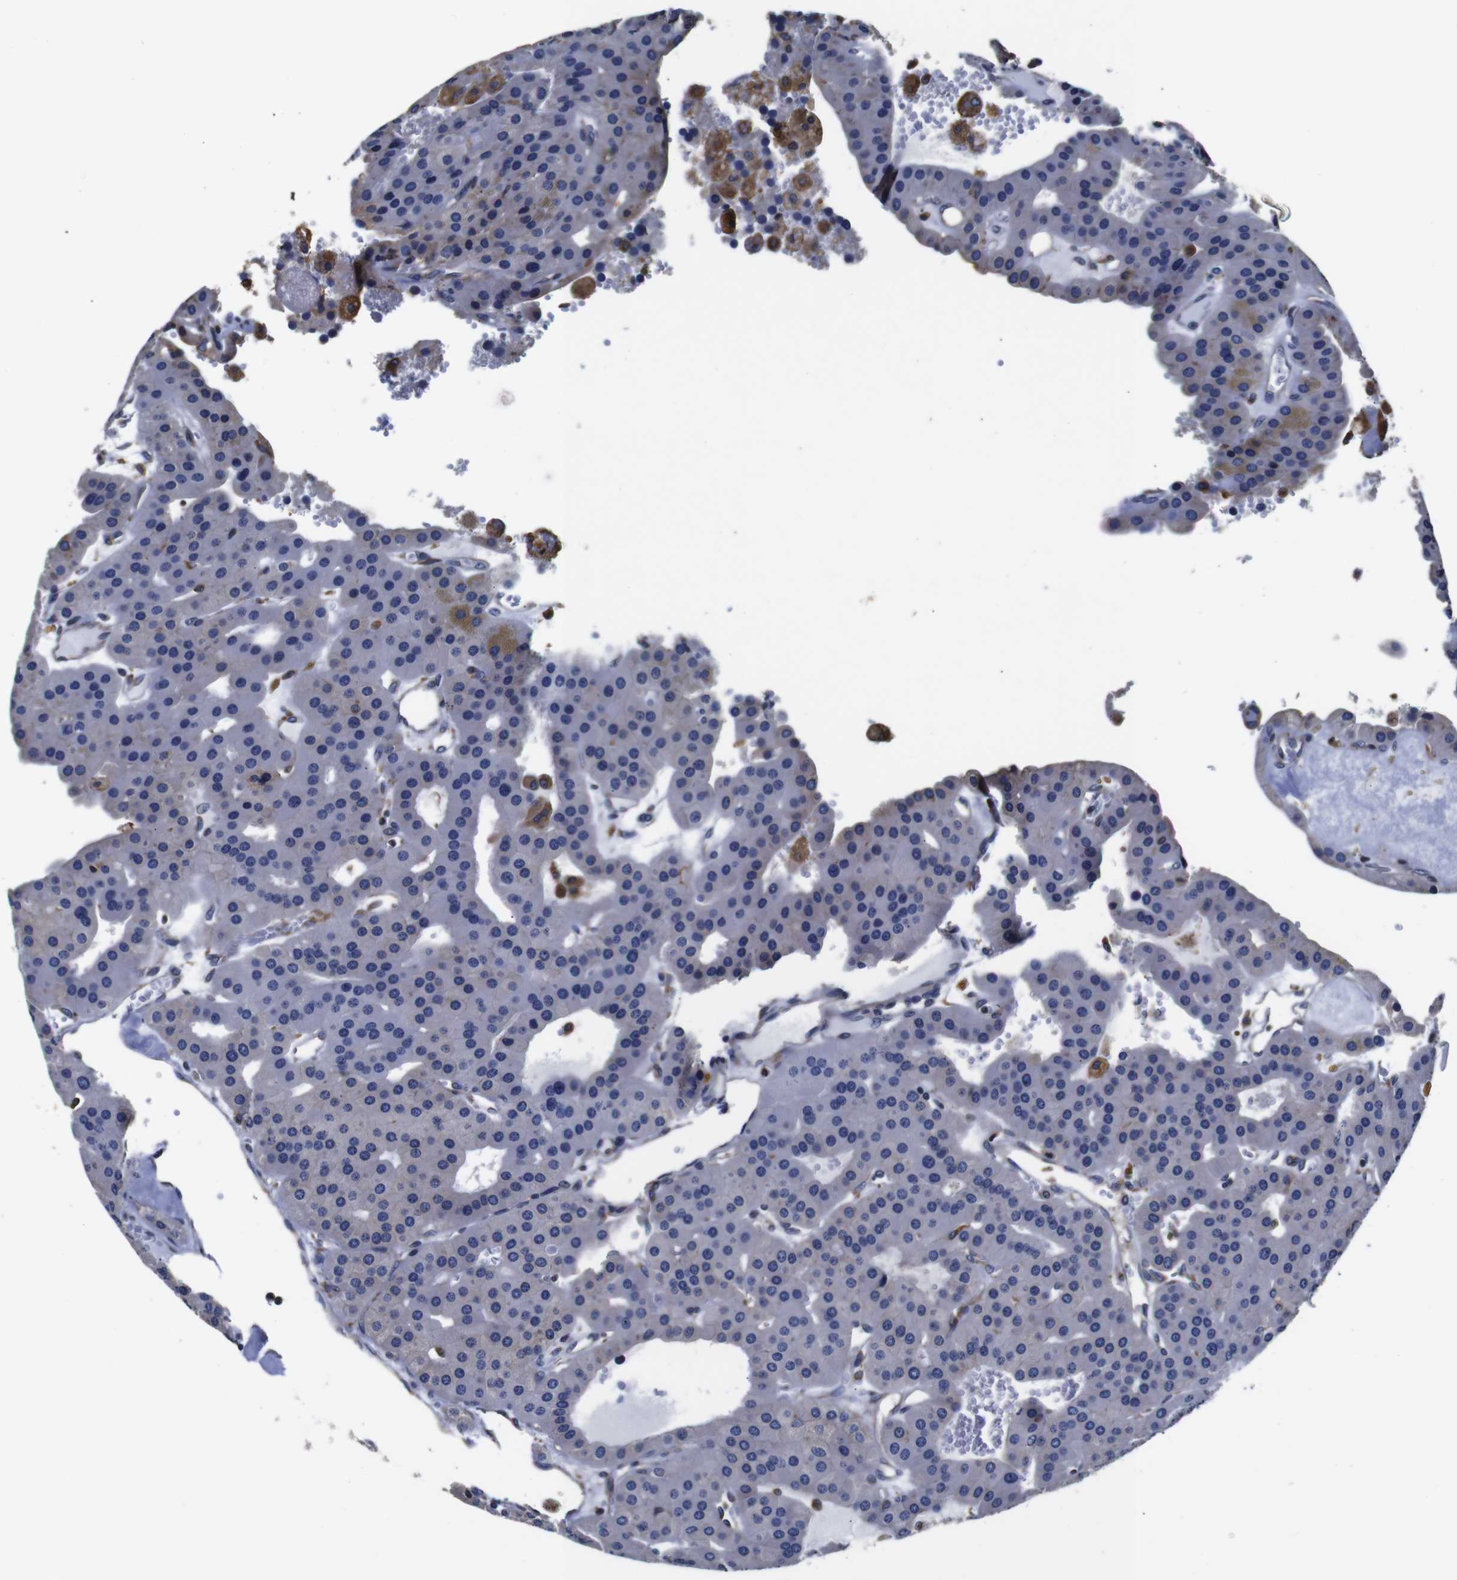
{"staining": {"intensity": "negative", "quantity": "none", "location": "none"}, "tissue": "parathyroid gland", "cell_type": "Glandular cells", "image_type": "normal", "snomed": [{"axis": "morphology", "description": "Normal tissue, NOS"}, {"axis": "morphology", "description": "Adenoma, NOS"}, {"axis": "topography", "description": "Parathyroid gland"}], "caption": "An immunohistochemistry image of benign parathyroid gland is shown. There is no staining in glandular cells of parathyroid gland.", "gene": "PPIB", "patient": {"sex": "female", "age": 86}}